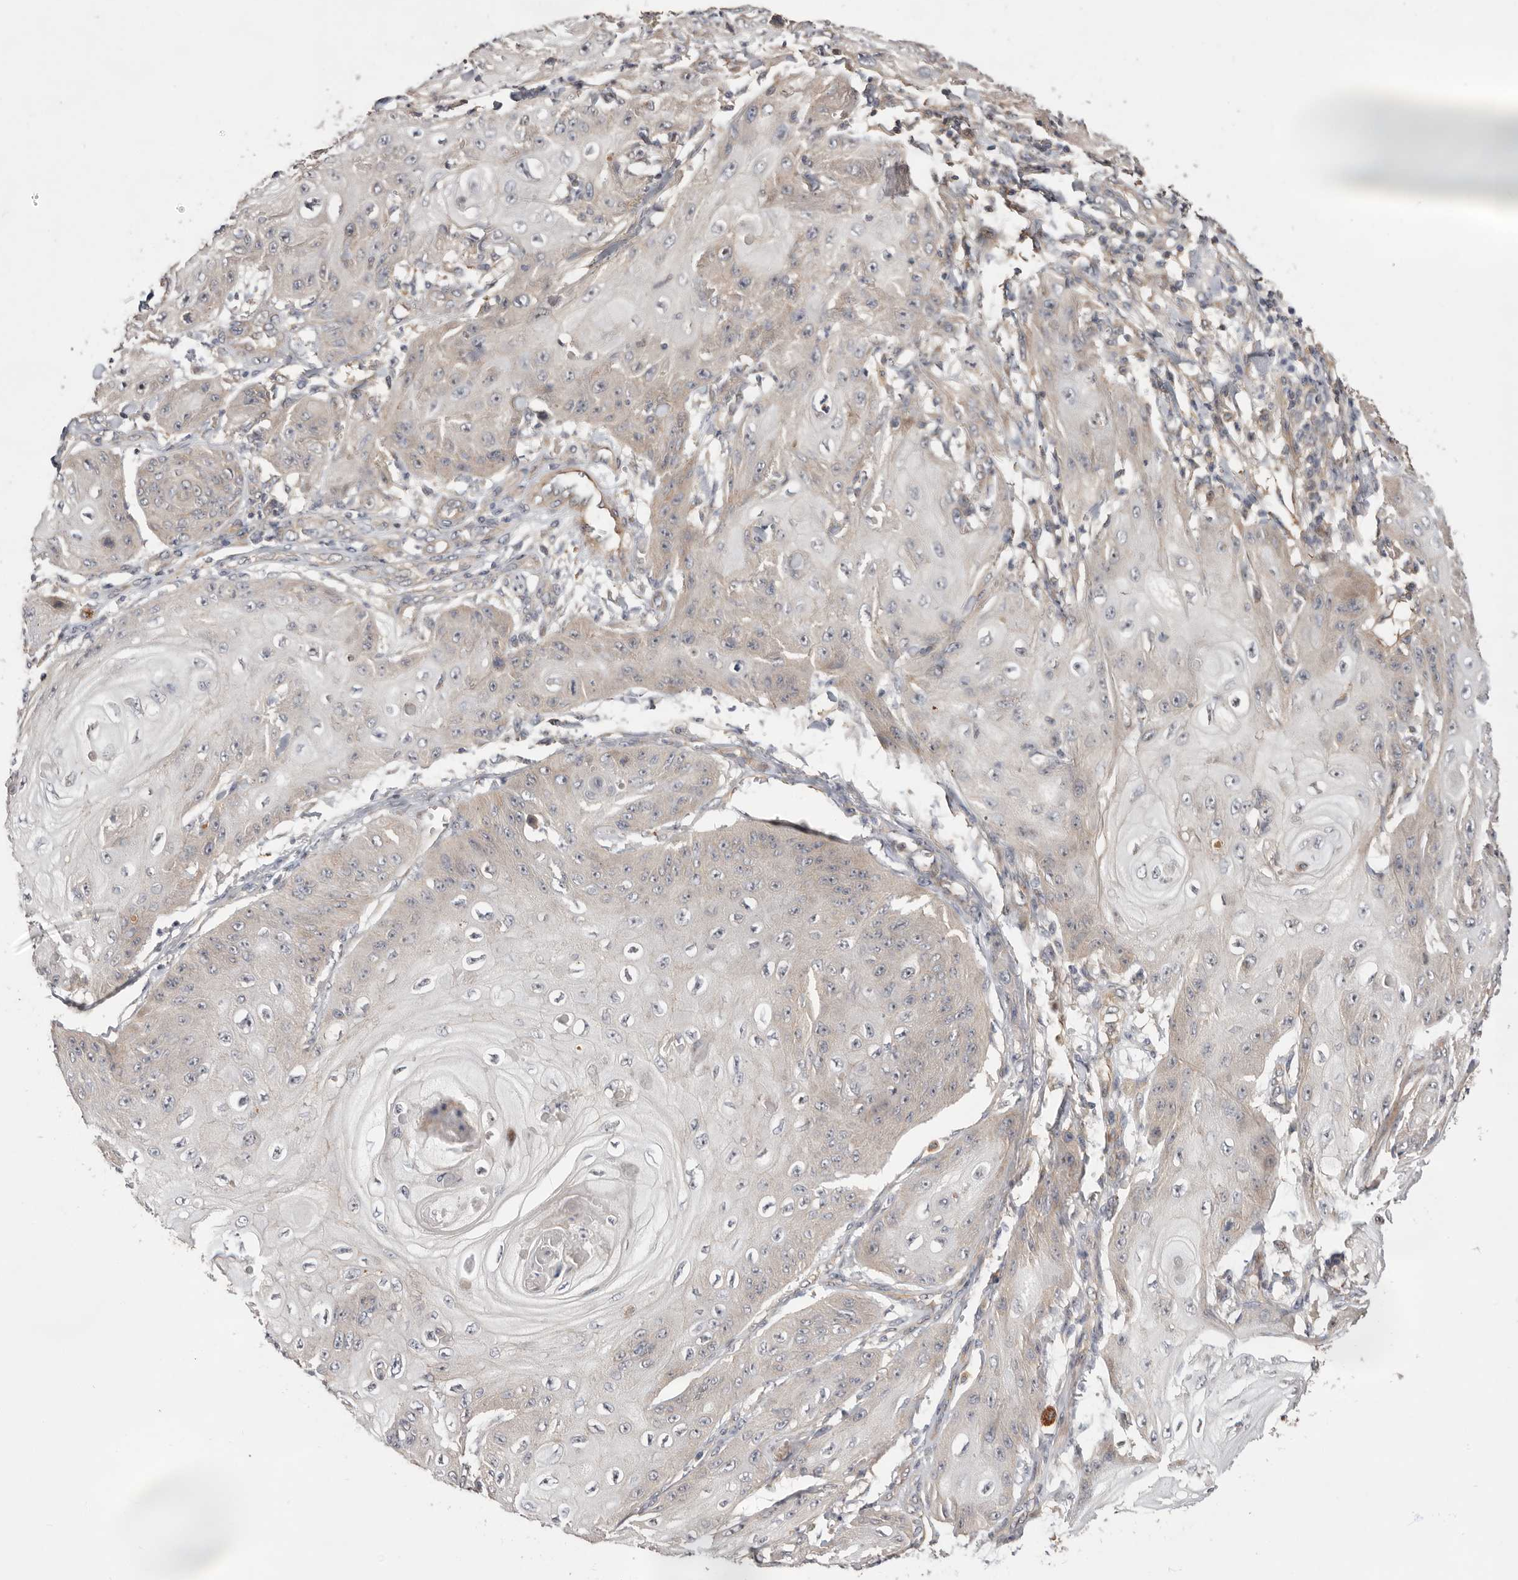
{"staining": {"intensity": "moderate", "quantity": "<25%", "location": "cytoplasmic/membranous"}, "tissue": "skin cancer", "cell_type": "Tumor cells", "image_type": "cancer", "snomed": [{"axis": "morphology", "description": "Squamous cell carcinoma, NOS"}, {"axis": "topography", "description": "Skin"}], "caption": "Skin cancer (squamous cell carcinoma) stained for a protein (brown) shows moderate cytoplasmic/membranous positive staining in approximately <25% of tumor cells.", "gene": "DOP1A", "patient": {"sex": "male", "age": 74}}